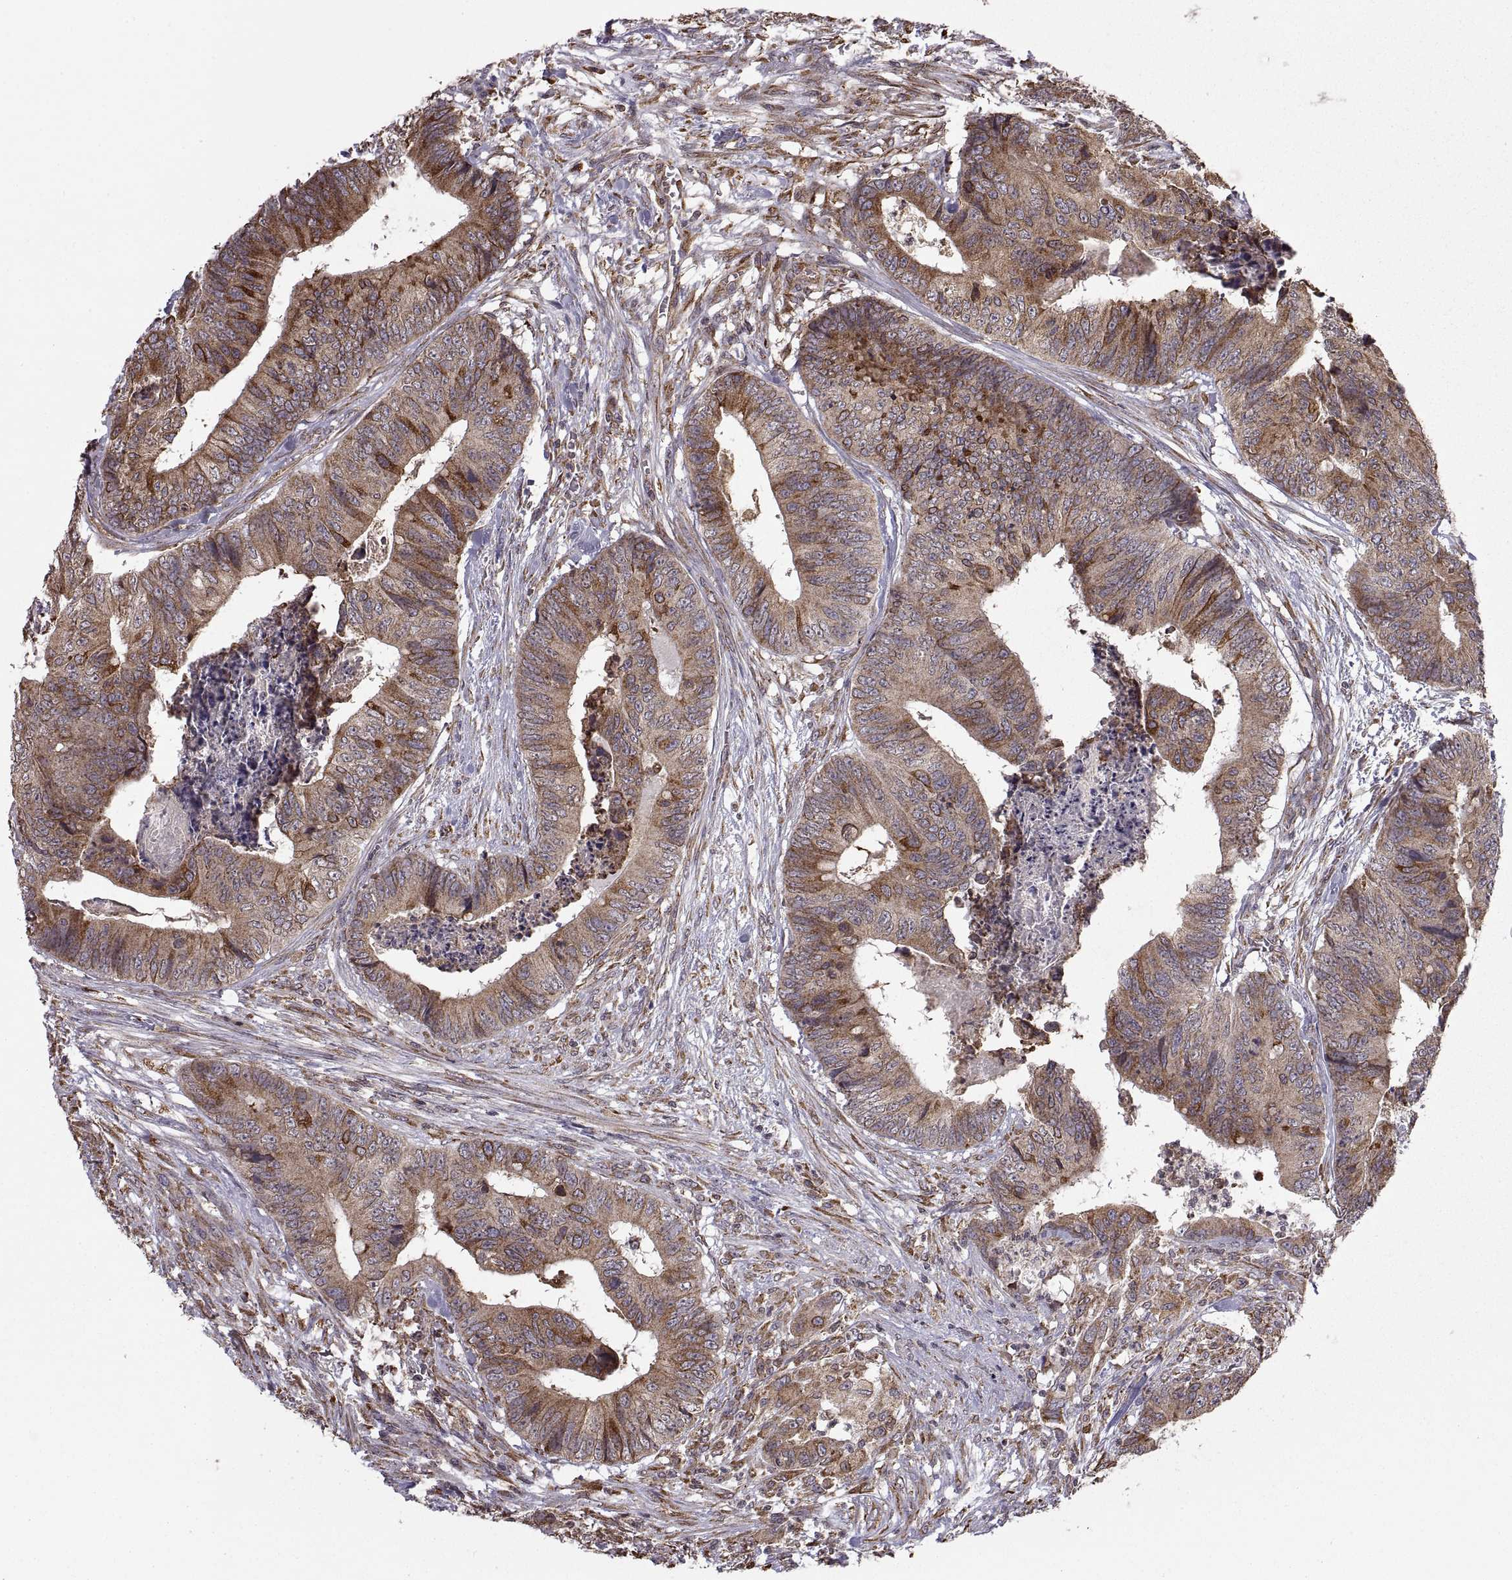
{"staining": {"intensity": "strong", "quantity": "<25%", "location": "cytoplasmic/membranous"}, "tissue": "colorectal cancer", "cell_type": "Tumor cells", "image_type": "cancer", "snomed": [{"axis": "morphology", "description": "Adenocarcinoma, NOS"}, {"axis": "topography", "description": "Colon"}], "caption": "Strong cytoplasmic/membranous protein expression is identified in approximately <25% of tumor cells in colorectal cancer.", "gene": "PDIA3", "patient": {"sex": "male", "age": 84}}